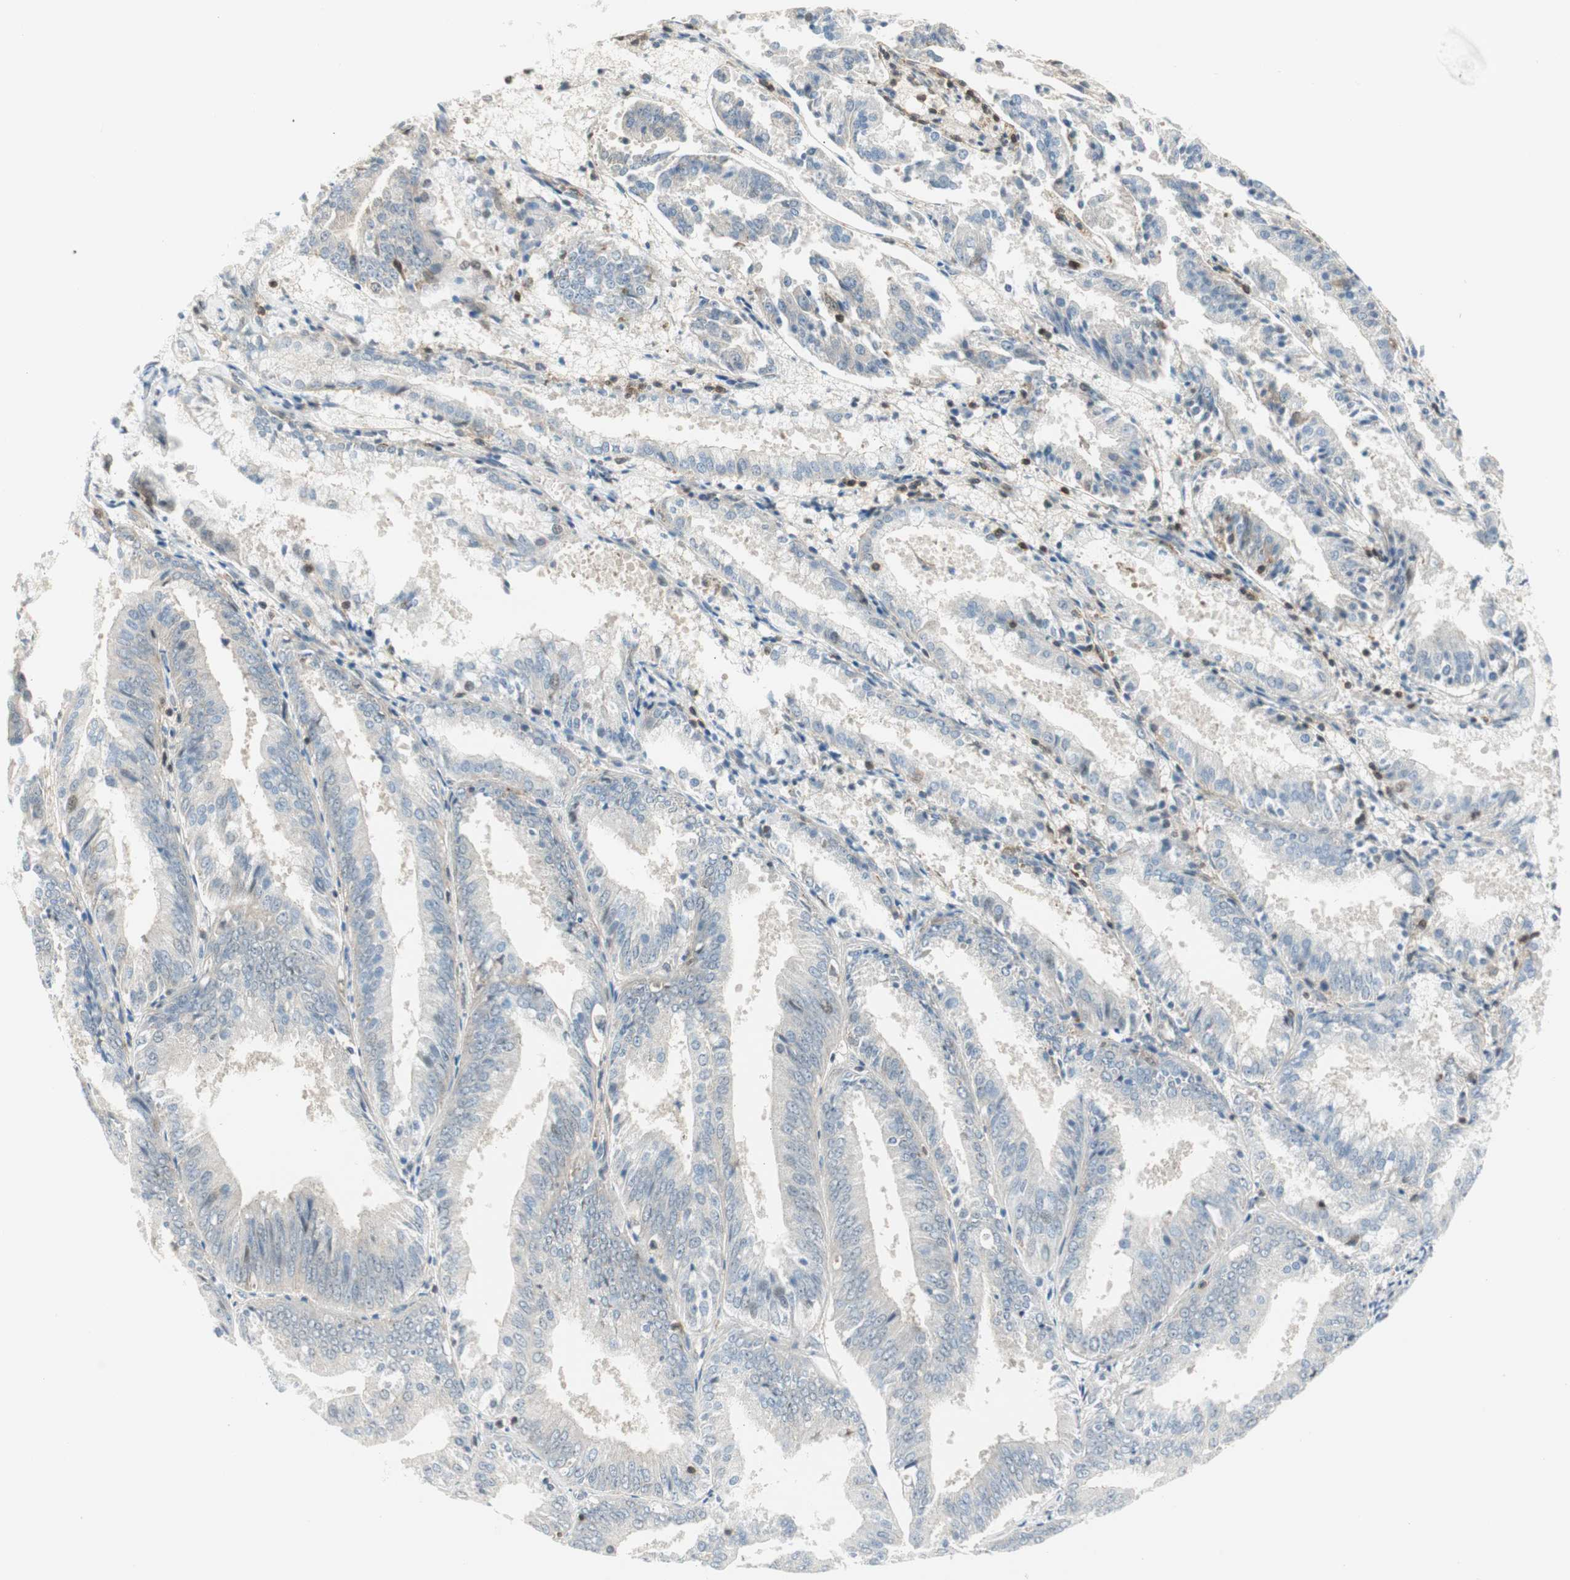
{"staining": {"intensity": "negative", "quantity": "none", "location": "none"}, "tissue": "endometrial cancer", "cell_type": "Tumor cells", "image_type": "cancer", "snomed": [{"axis": "morphology", "description": "Adenocarcinoma, NOS"}, {"axis": "topography", "description": "Endometrium"}], "caption": "Immunohistochemistry (IHC) of endometrial cancer (adenocarcinoma) displays no expression in tumor cells. (DAB immunohistochemistry (IHC), high magnification).", "gene": "PPP1CA", "patient": {"sex": "female", "age": 63}}